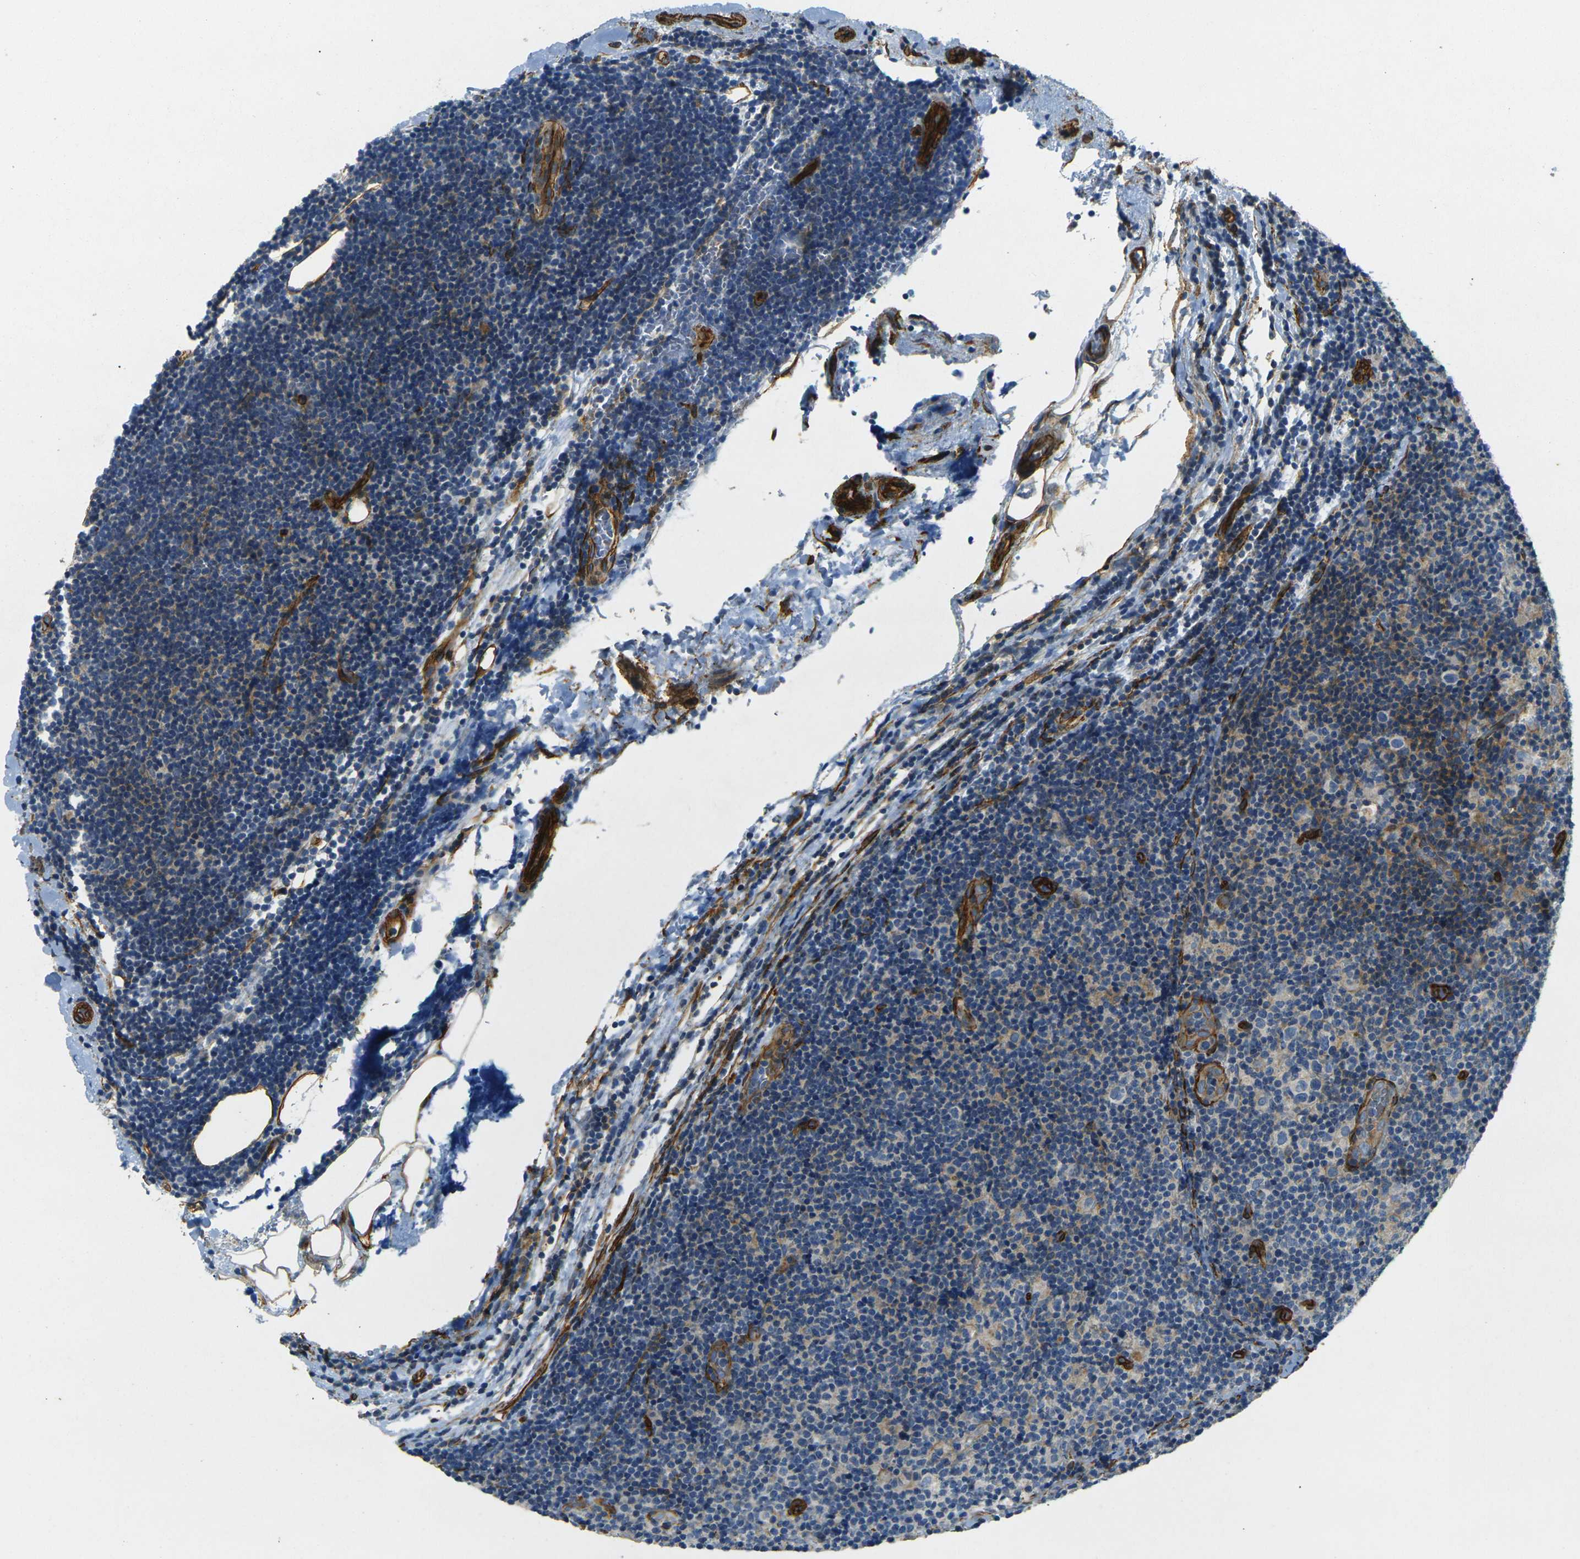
{"staining": {"intensity": "weak", "quantity": "<25%", "location": "cytoplasmic/membranous"}, "tissue": "lymphoma", "cell_type": "Tumor cells", "image_type": "cancer", "snomed": [{"axis": "morphology", "description": "Malignant lymphoma, non-Hodgkin's type, Low grade"}, {"axis": "topography", "description": "Lymph node"}], "caption": "This is a photomicrograph of IHC staining of lymphoma, which shows no staining in tumor cells. The staining was performed using DAB to visualize the protein expression in brown, while the nuclei were stained in blue with hematoxylin (Magnification: 20x).", "gene": "EPHA7", "patient": {"sex": "male", "age": 83}}